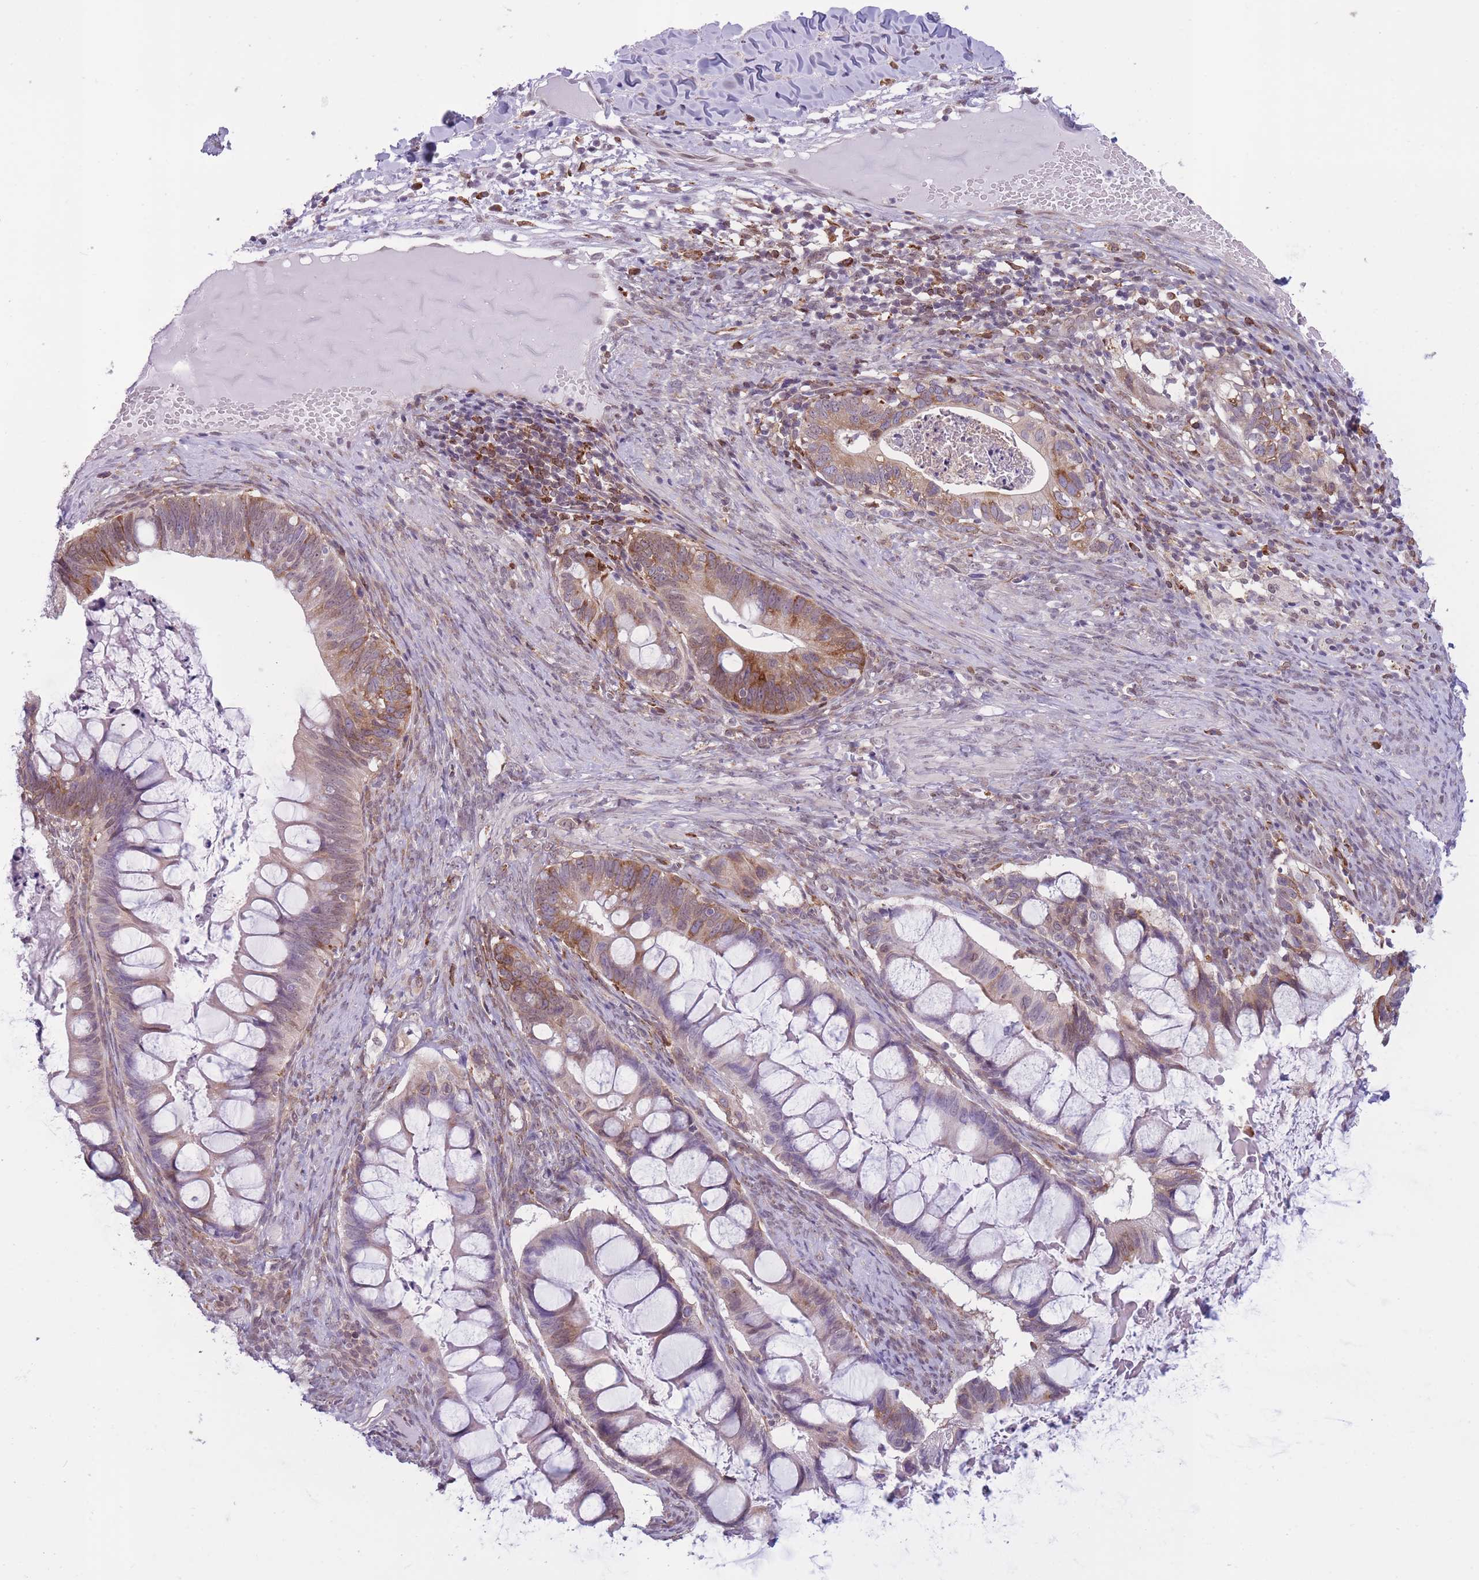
{"staining": {"intensity": "moderate", "quantity": "25%-75%", "location": "cytoplasmic/membranous"}, "tissue": "ovarian cancer", "cell_type": "Tumor cells", "image_type": "cancer", "snomed": [{"axis": "morphology", "description": "Cystadenocarcinoma, mucinous, NOS"}, {"axis": "topography", "description": "Ovary"}], "caption": "This is a micrograph of immunohistochemistry (IHC) staining of ovarian cancer (mucinous cystadenocarcinoma), which shows moderate expression in the cytoplasmic/membranous of tumor cells.", "gene": "TMEM121", "patient": {"sex": "female", "age": 61}}